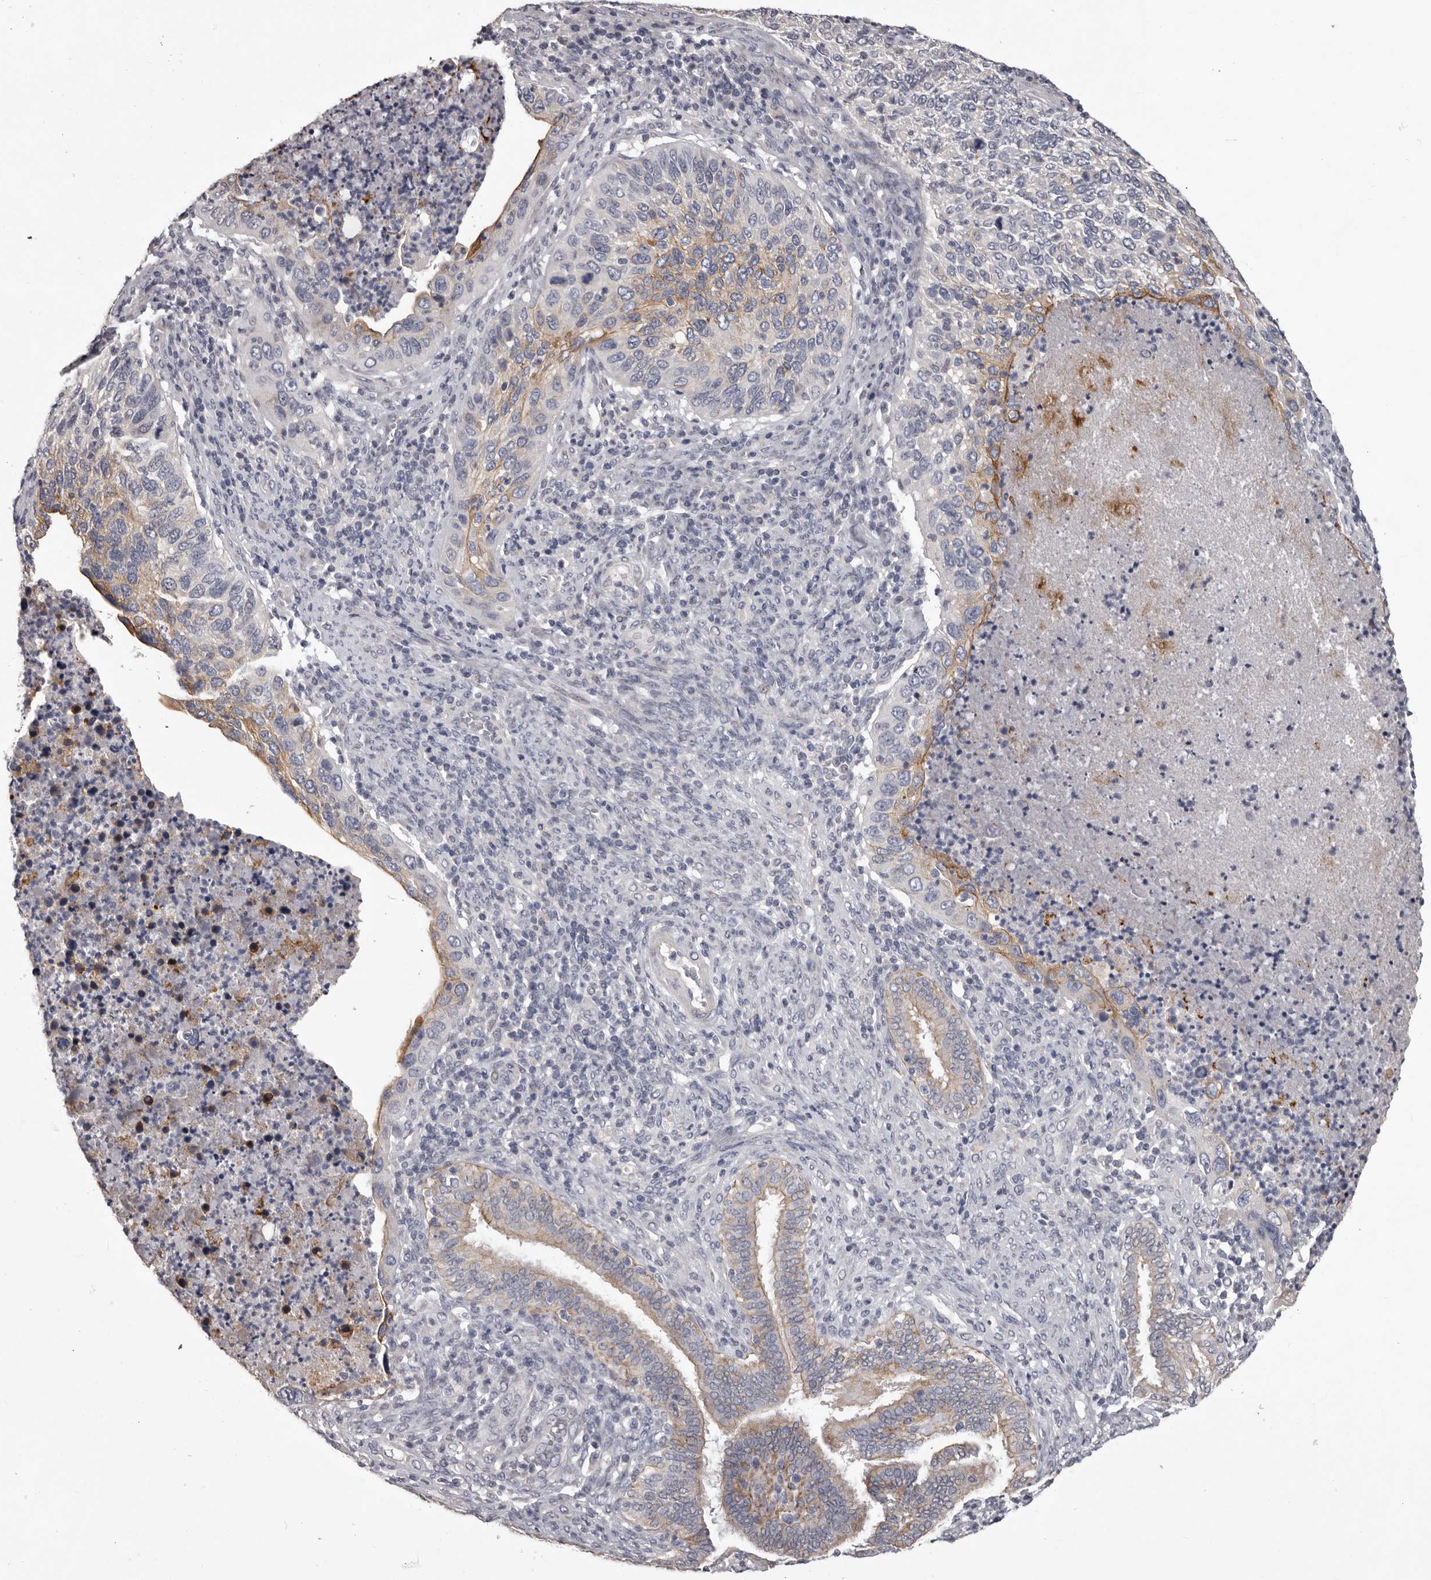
{"staining": {"intensity": "moderate", "quantity": "<25%", "location": "cytoplasmic/membranous"}, "tissue": "cervical cancer", "cell_type": "Tumor cells", "image_type": "cancer", "snomed": [{"axis": "morphology", "description": "Squamous cell carcinoma, NOS"}, {"axis": "topography", "description": "Cervix"}], "caption": "The immunohistochemical stain shows moderate cytoplasmic/membranous positivity in tumor cells of cervical cancer (squamous cell carcinoma) tissue. (brown staining indicates protein expression, while blue staining denotes nuclei).", "gene": "LPAR6", "patient": {"sex": "female", "age": 38}}